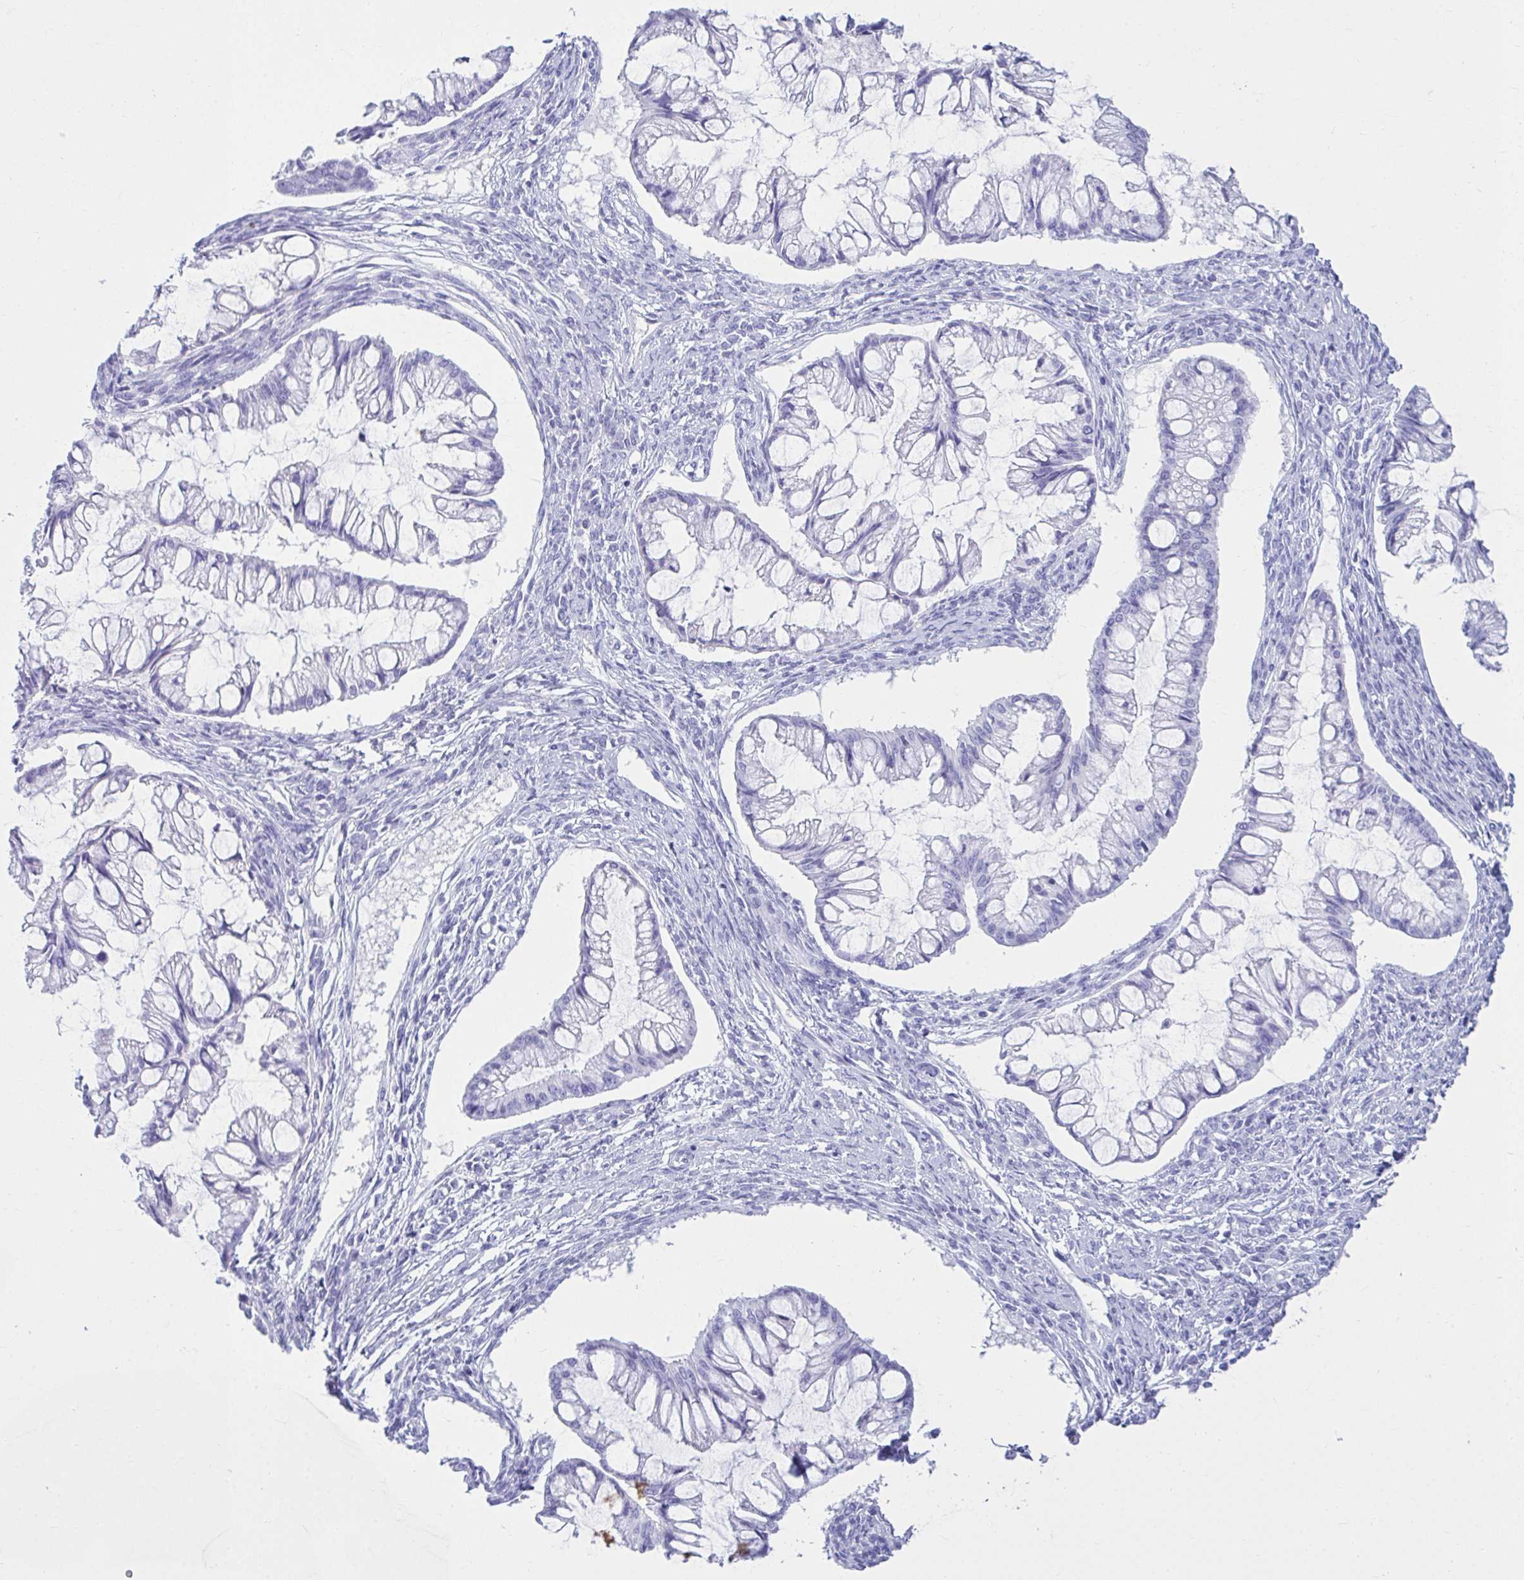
{"staining": {"intensity": "negative", "quantity": "none", "location": "none"}, "tissue": "ovarian cancer", "cell_type": "Tumor cells", "image_type": "cancer", "snomed": [{"axis": "morphology", "description": "Cystadenocarcinoma, mucinous, NOS"}, {"axis": "topography", "description": "Ovary"}], "caption": "Micrograph shows no protein positivity in tumor cells of ovarian cancer (mucinous cystadenocarcinoma) tissue. (DAB immunohistochemistry (IHC) with hematoxylin counter stain).", "gene": "ATP4B", "patient": {"sex": "female", "age": 73}}